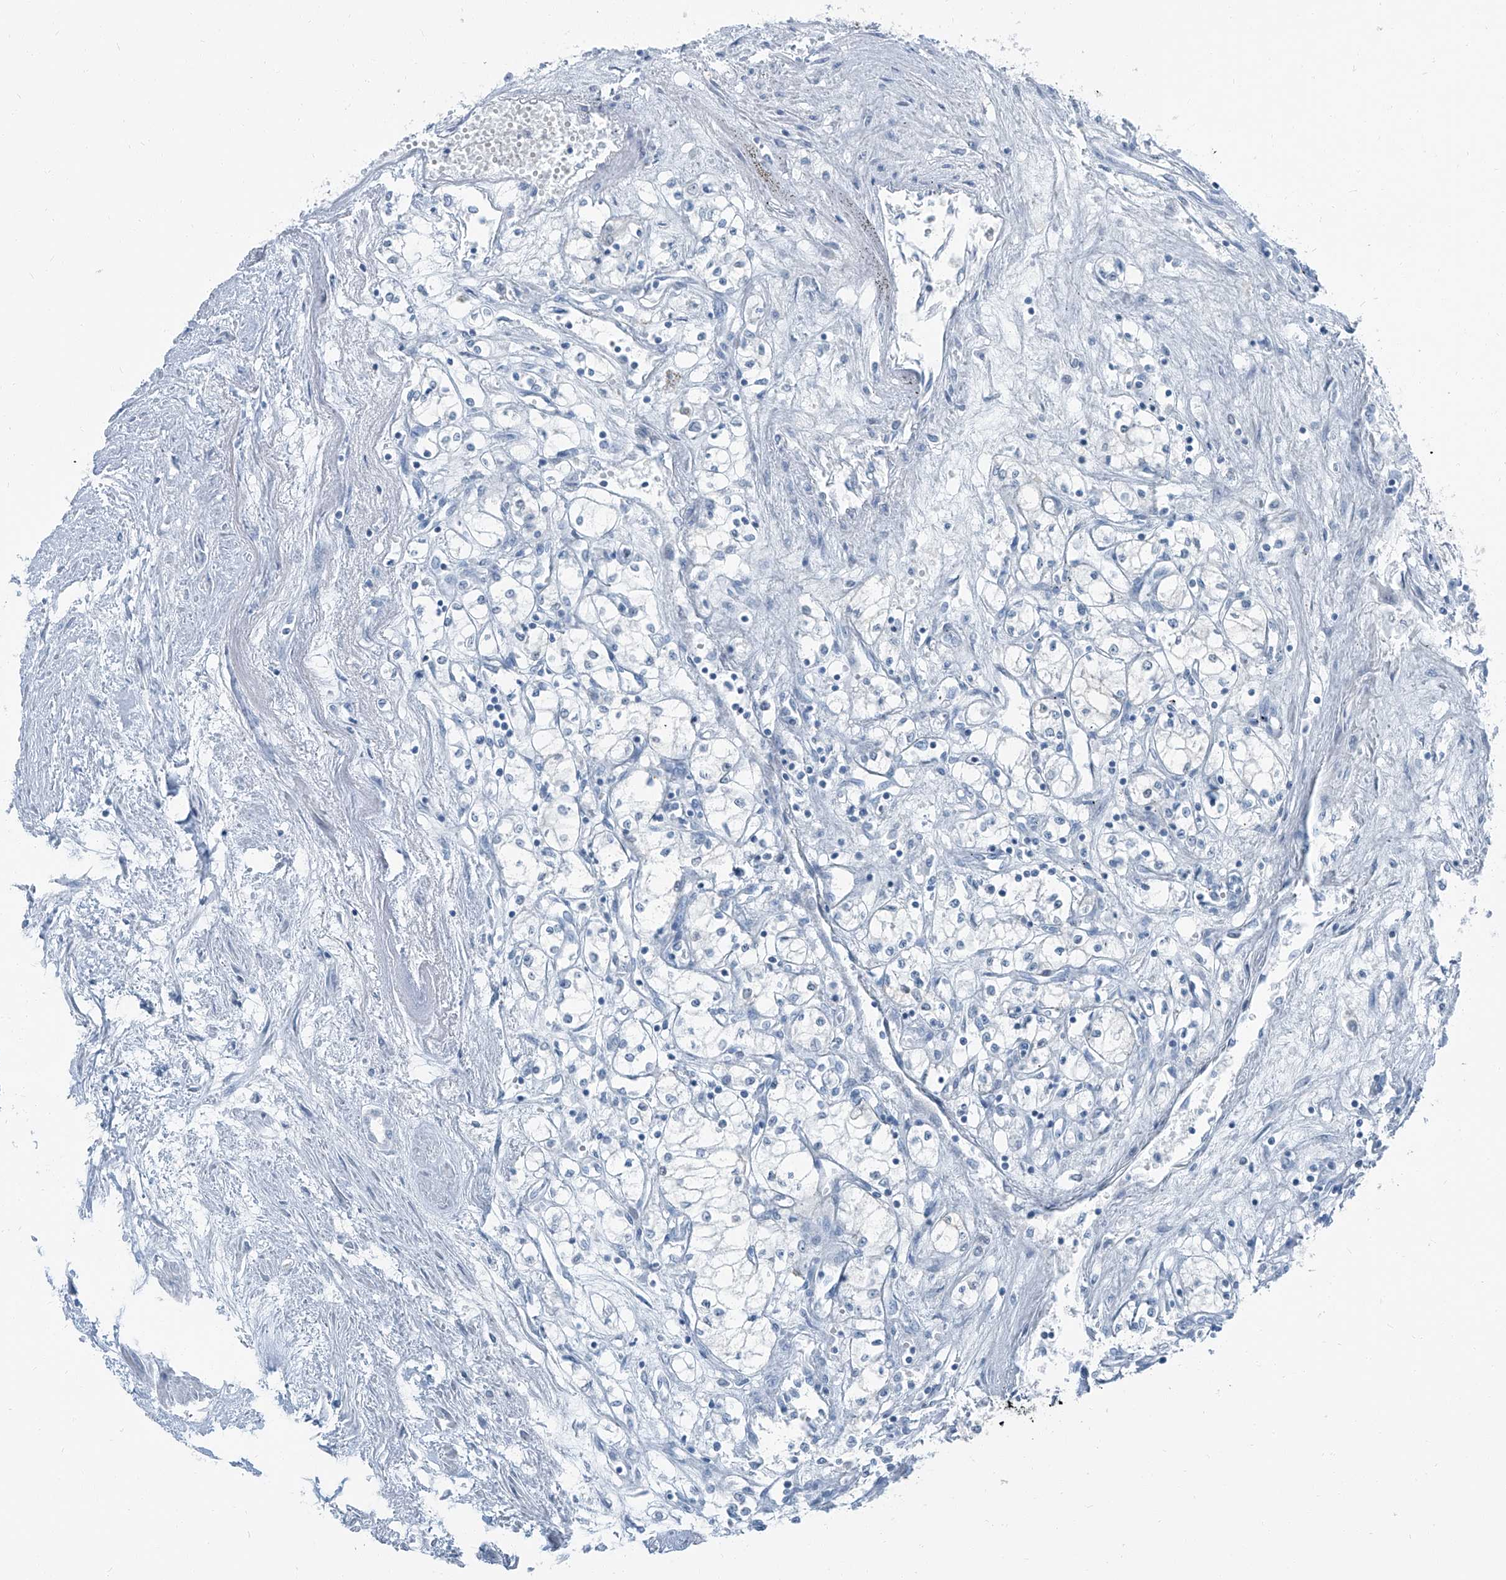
{"staining": {"intensity": "negative", "quantity": "none", "location": "none"}, "tissue": "renal cancer", "cell_type": "Tumor cells", "image_type": "cancer", "snomed": [{"axis": "morphology", "description": "Adenocarcinoma, NOS"}, {"axis": "topography", "description": "Kidney"}], "caption": "Tumor cells show no significant protein positivity in renal cancer. (DAB (3,3'-diaminobenzidine) immunohistochemistry (IHC) visualized using brightfield microscopy, high magnification).", "gene": "RGN", "patient": {"sex": "male", "age": 59}}